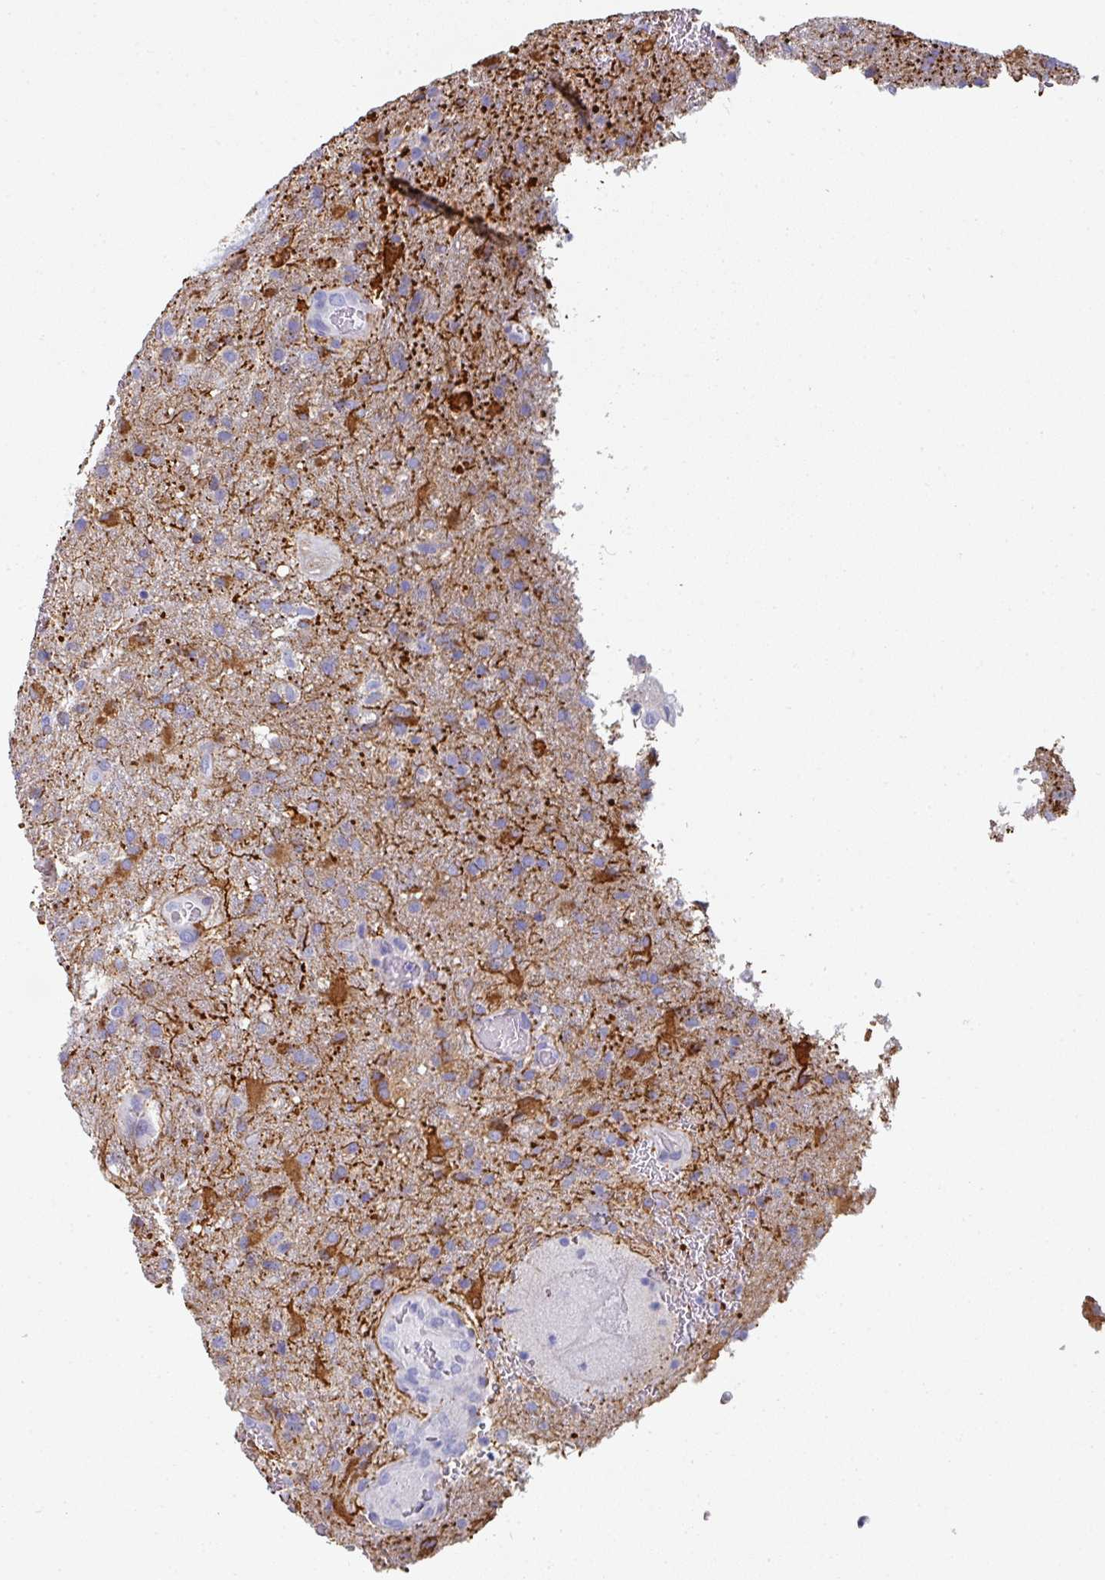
{"staining": {"intensity": "negative", "quantity": "none", "location": "none"}, "tissue": "glioma", "cell_type": "Tumor cells", "image_type": "cancer", "snomed": [{"axis": "morphology", "description": "Glioma, malignant, High grade"}, {"axis": "topography", "description": "Brain"}], "caption": "High magnification brightfield microscopy of glioma stained with DAB (3,3'-diaminobenzidine) (brown) and counterstained with hematoxylin (blue): tumor cells show no significant positivity.", "gene": "SETBP1", "patient": {"sex": "female", "age": 74}}